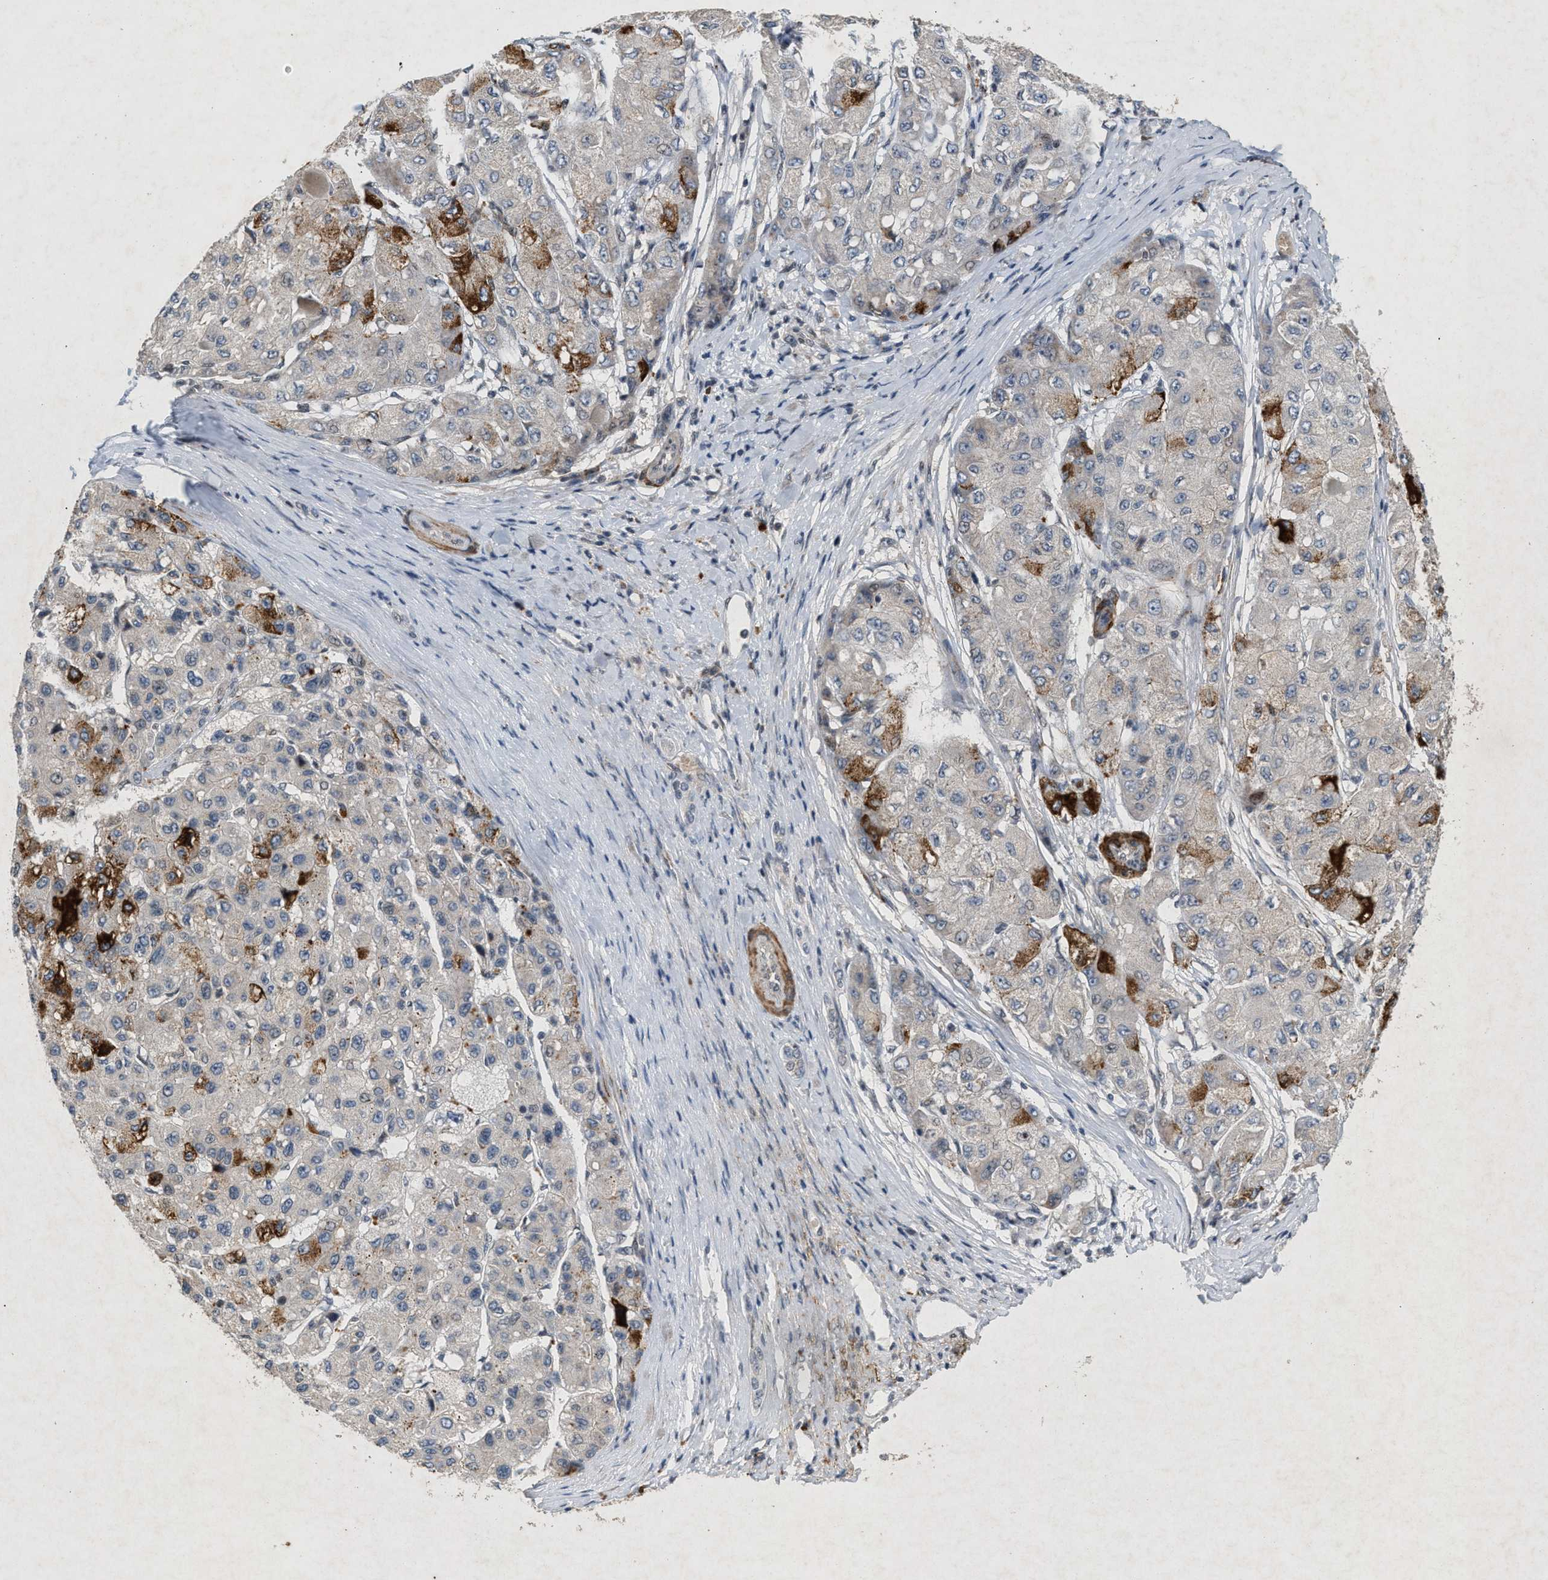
{"staining": {"intensity": "strong", "quantity": "25%-75%", "location": "cytoplasmic/membranous"}, "tissue": "liver cancer", "cell_type": "Tumor cells", "image_type": "cancer", "snomed": [{"axis": "morphology", "description": "Carcinoma, Hepatocellular, NOS"}, {"axis": "topography", "description": "Liver"}], "caption": "High-magnification brightfield microscopy of liver cancer stained with DAB (3,3'-diaminobenzidine) (brown) and counterstained with hematoxylin (blue). tumor cells exhibit strong cytoplasmic/membranous staining is present in approximately25%-75% of cells.", "gene": "ZPR1", "patient": {"sex": "male", "age": 80}}